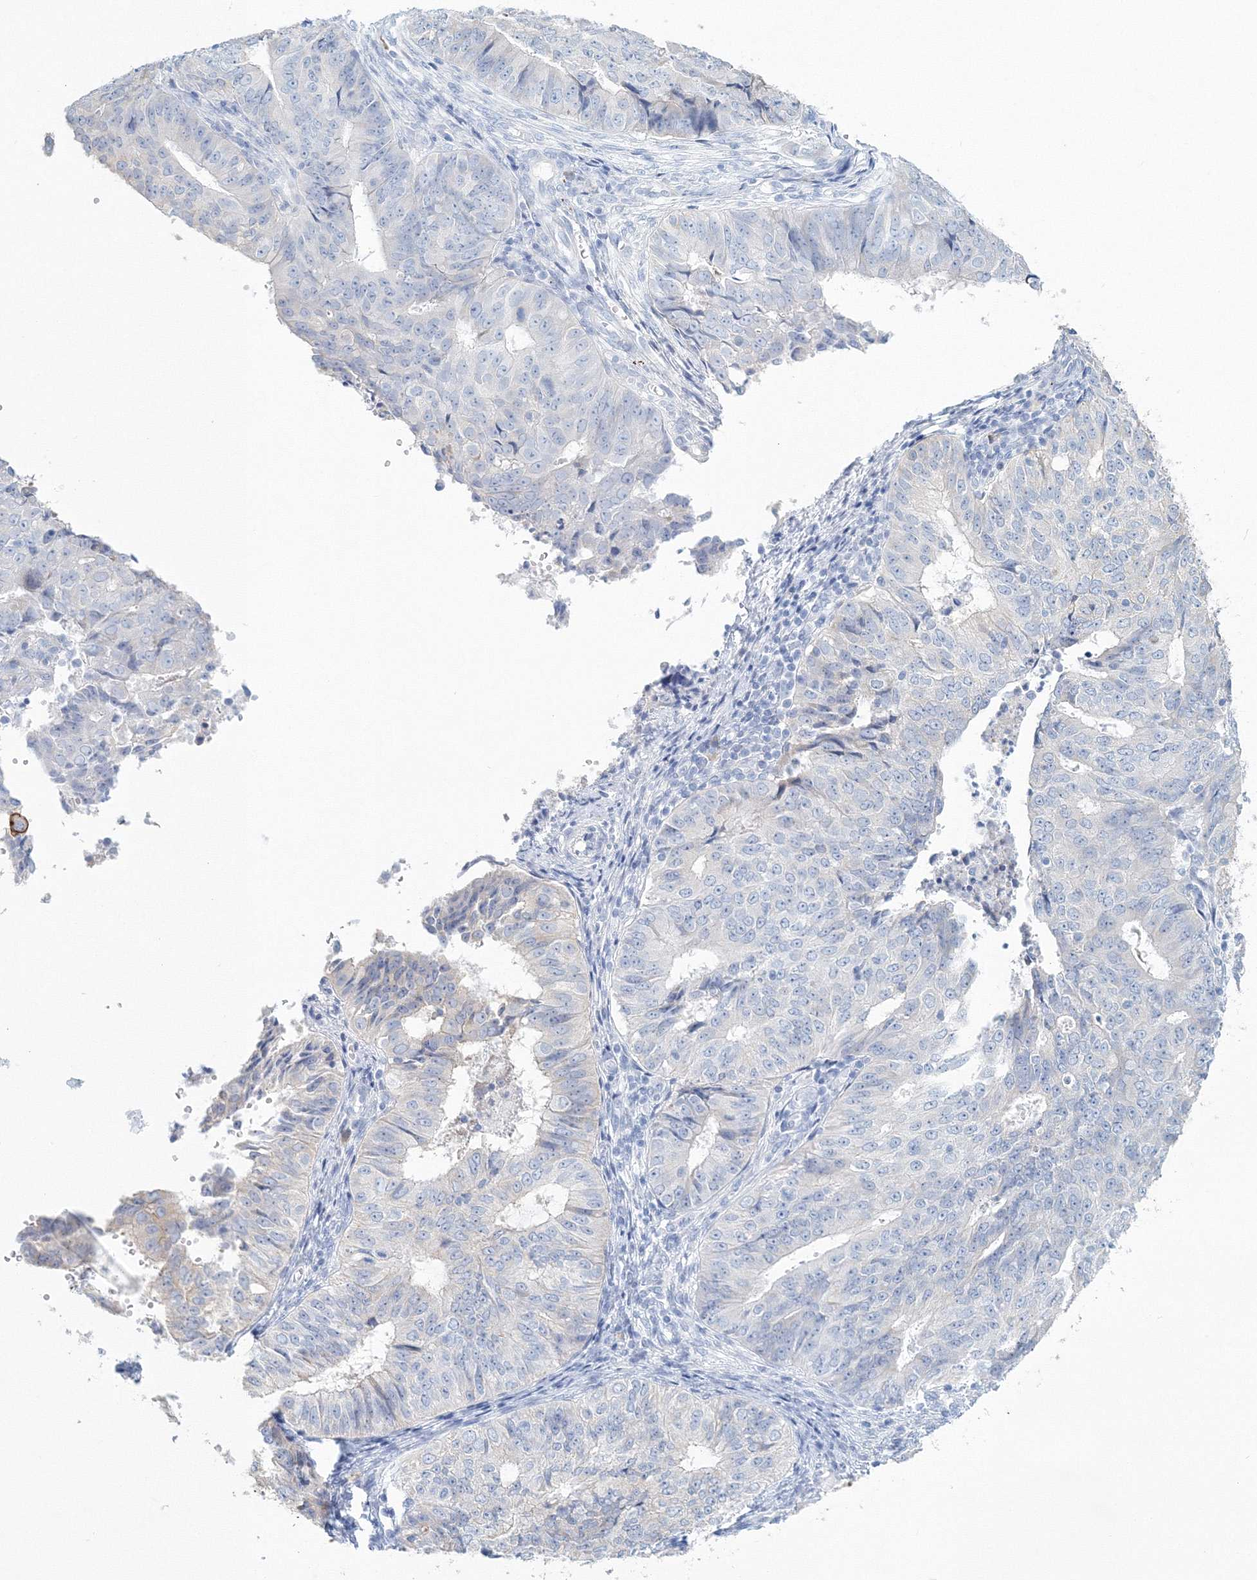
{"staining": {"intensity": "negative", "quantity": "none", "location": "none"}, "tissue": "endometrial cancer", "cell_type": "Tumor cells", "image_type": "cancer", "snomed": [{"axis": "morphology", "description": "Adenocarcinoma, NOS"}, {"axis": "topography", "description": "Endometrium"}], "caption": "Protein analysis of endometrial adenocarcinoma demonstrates no significant expression in tumor cells.", "gene": "VSIG1", "patient": {"sex": "female", "age": 32}}